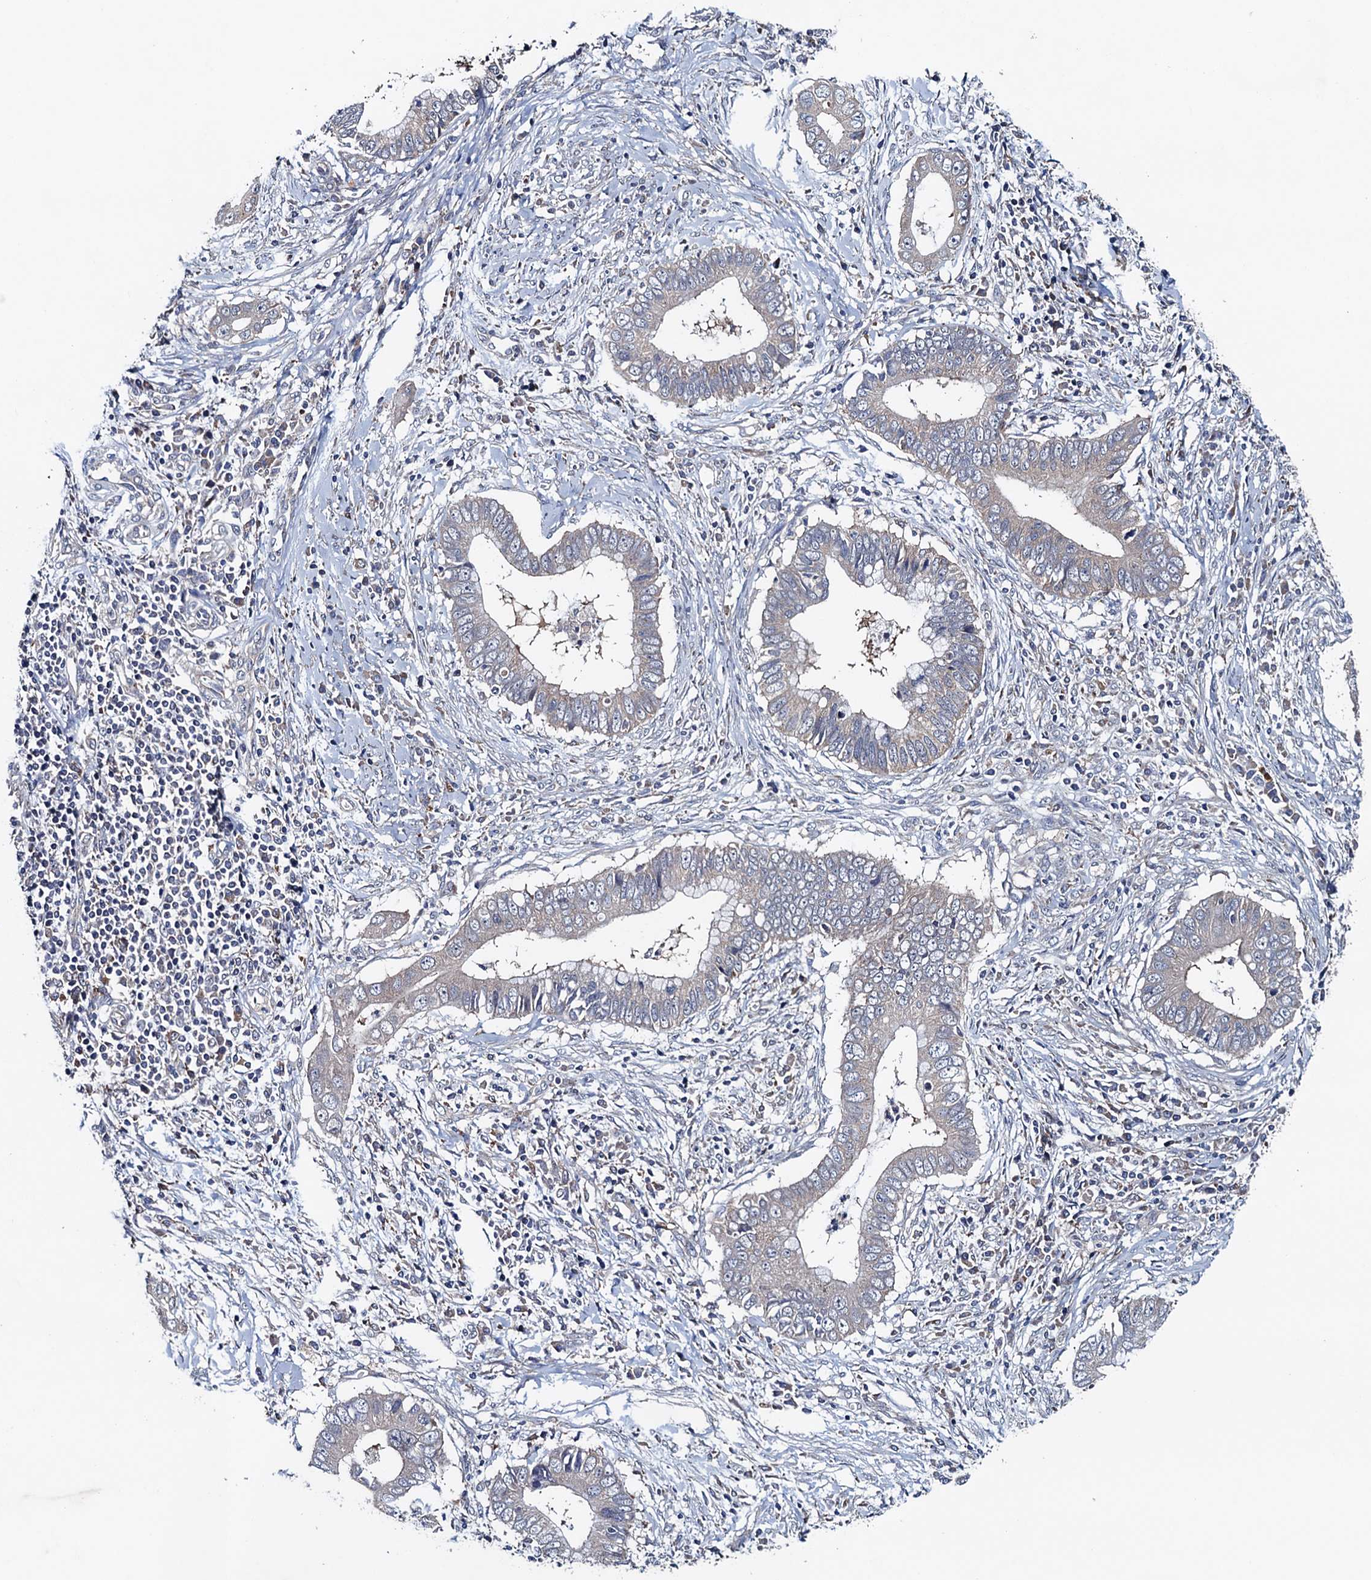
{"staining": {"intensity": "negative", "quantity": "none", "location": "none"}, "tissue": "cervical cancer", "cell_type": "Tumor cells", "image_type": "cancer", "snomed": [{"axis": "morphology", "description": "Adenocarcinoma, NOS"}, {"axis": "topography", "description": "Cervix"}], "caption": "Human adenocarcinoma (cervical) stained for a protein using immunohistochemistry (IHC) reveals no staining in tumor cells.", "gene": "BLTP3B", "patient": {"sex": "female", "age": 44}}